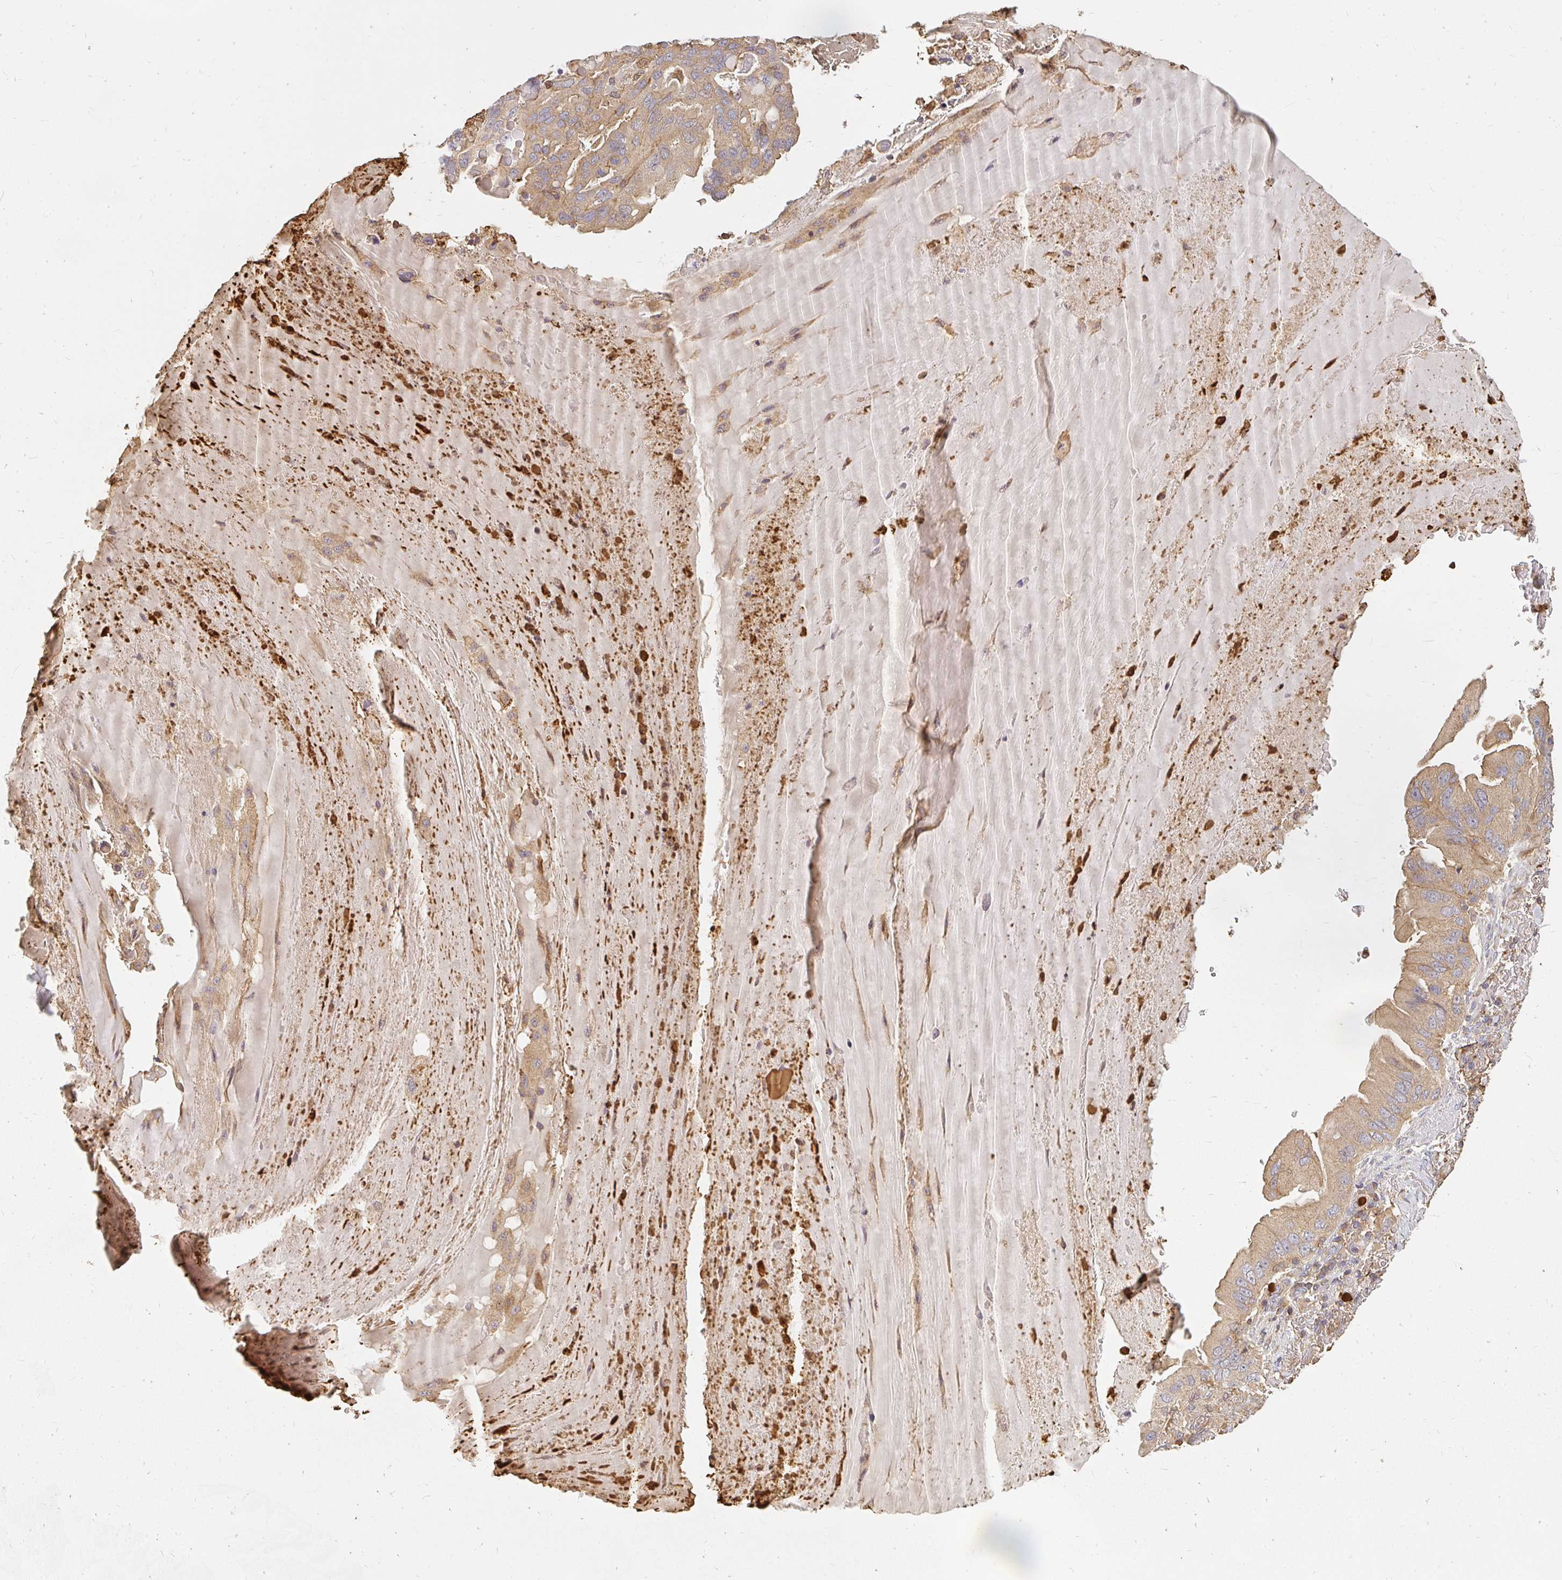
{"staining": {"intensity": "weak", "quantity": "25%-75%", "location": "cytoplasmic/membranous"}, "tissue": "lung cancer", "cell_type": "Tumor cells", "image_type": "cancer", "snomed": [{"axis": "morphology", "description": "Adenocarcinoma, NOS"}, {"axis": "topography", "description": "Lung"}], "caption": "Lung cancer (adenocarcinoma) stained with a brown dye demonstrates weak cytoplasmic/membranous positive expression in approximately 25%-75% of tumor cells.", "gene": "CNTRL", "patient": {"sex": "female", "age": 69}}